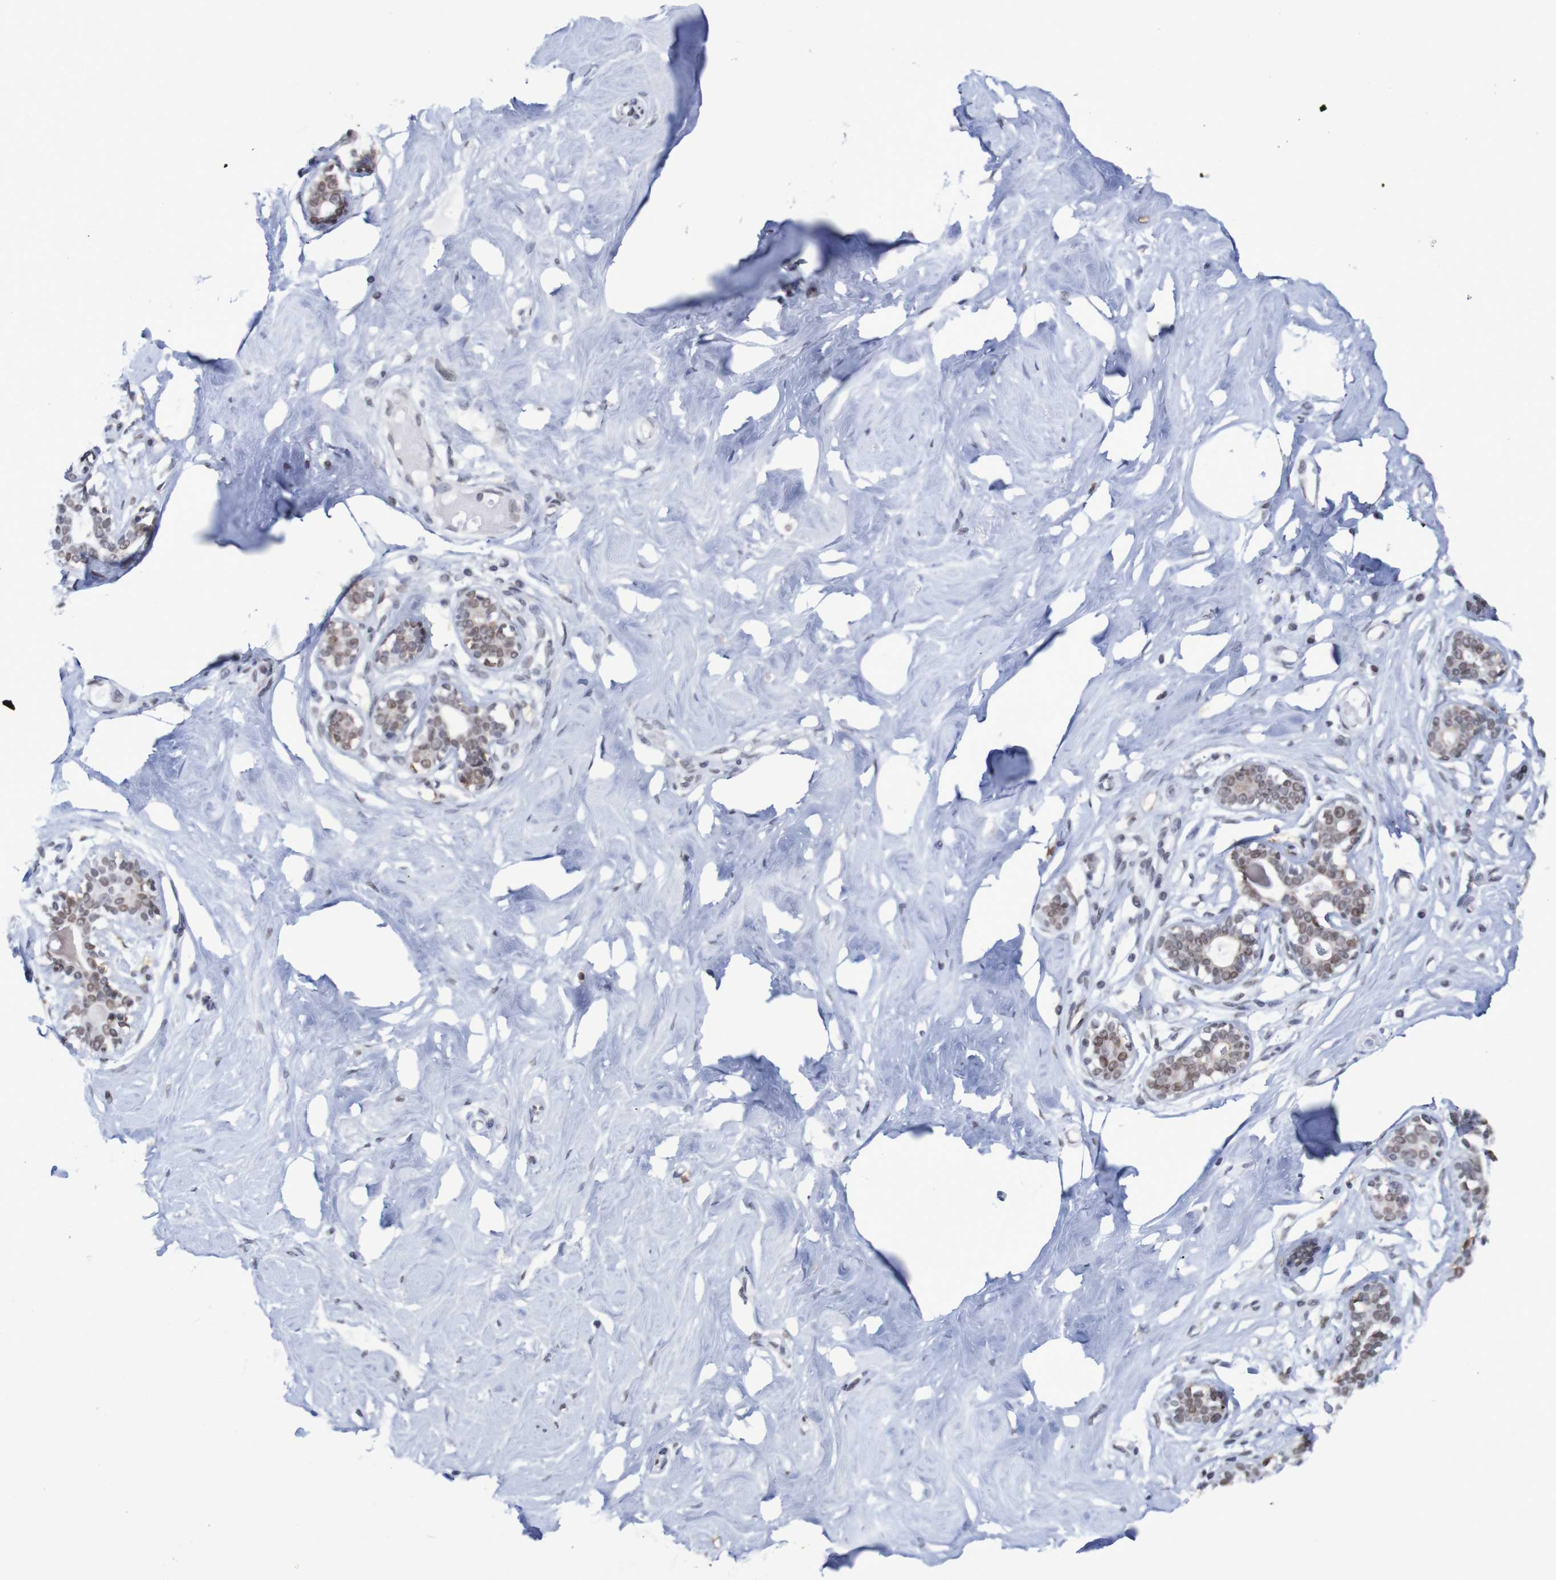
{"staining": {"intensity": "weak", "quantity": ">75%", "location": "nuclear"}, "tissue": "breast", "cell_type": "Adipocytes", "image_type": "normal", "snomed": [{"axis": "morphology", "description": "Normal tissue, NOS"}, {"axis": "topography", "description": "Breast"}], "caption": "Immunohistochemical staining of benign human breast demonstrates low levels of weak nuclear expression in approximately >75% of adipocytes. The protein is stained brown, and the nuclei are stained in blue (DAB (3,3'-diaminobenzidine) IHC with brightfield microscopy, high magnification).", "gene": "MRTFB", "patient": {"sex": "female", "age": 23}}